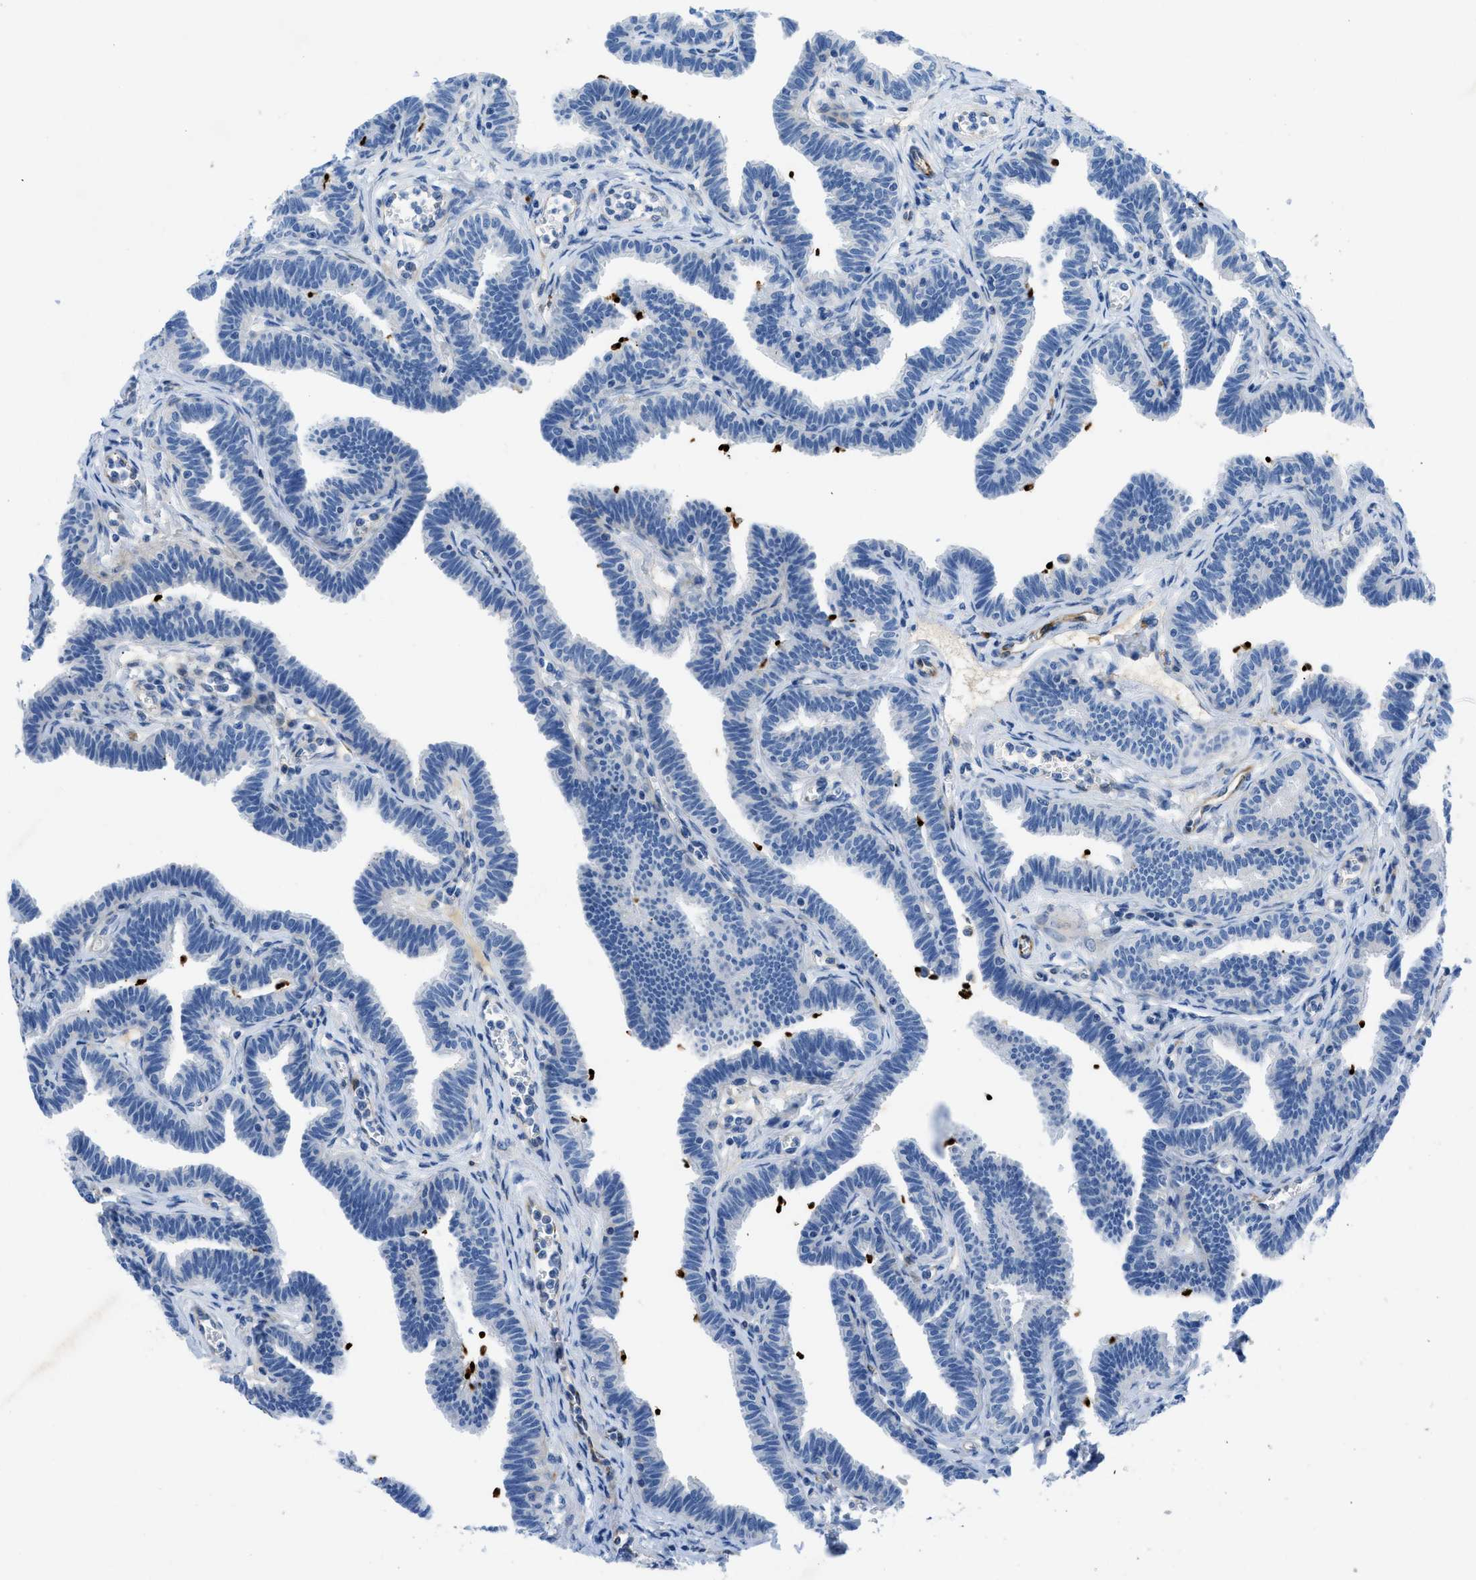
{"staining": {"intensity": "negative", "quantity": "none", "location": "none"}, "tissue": "fallopian tube", "cell_type": "Glandular cells", "image_type": "normal", "snomed": [{"axis": "morphology", "description": "Normal tissue, NOS"}, {"axis": "topography", "description": "Fallopian tube"}, {"axis": "topography", "description": "Ovary"}], "caption": "The immunohistochemistry (IHC) image has no significant staining in glandular cells of fallopian tube. (Stains: DAB IHC with hematoxylin counter stain, Microscopy: brightfield microscopy at high magnification).", "gene": "XCR1", "patient": {"sex": "female", "age": 23}}